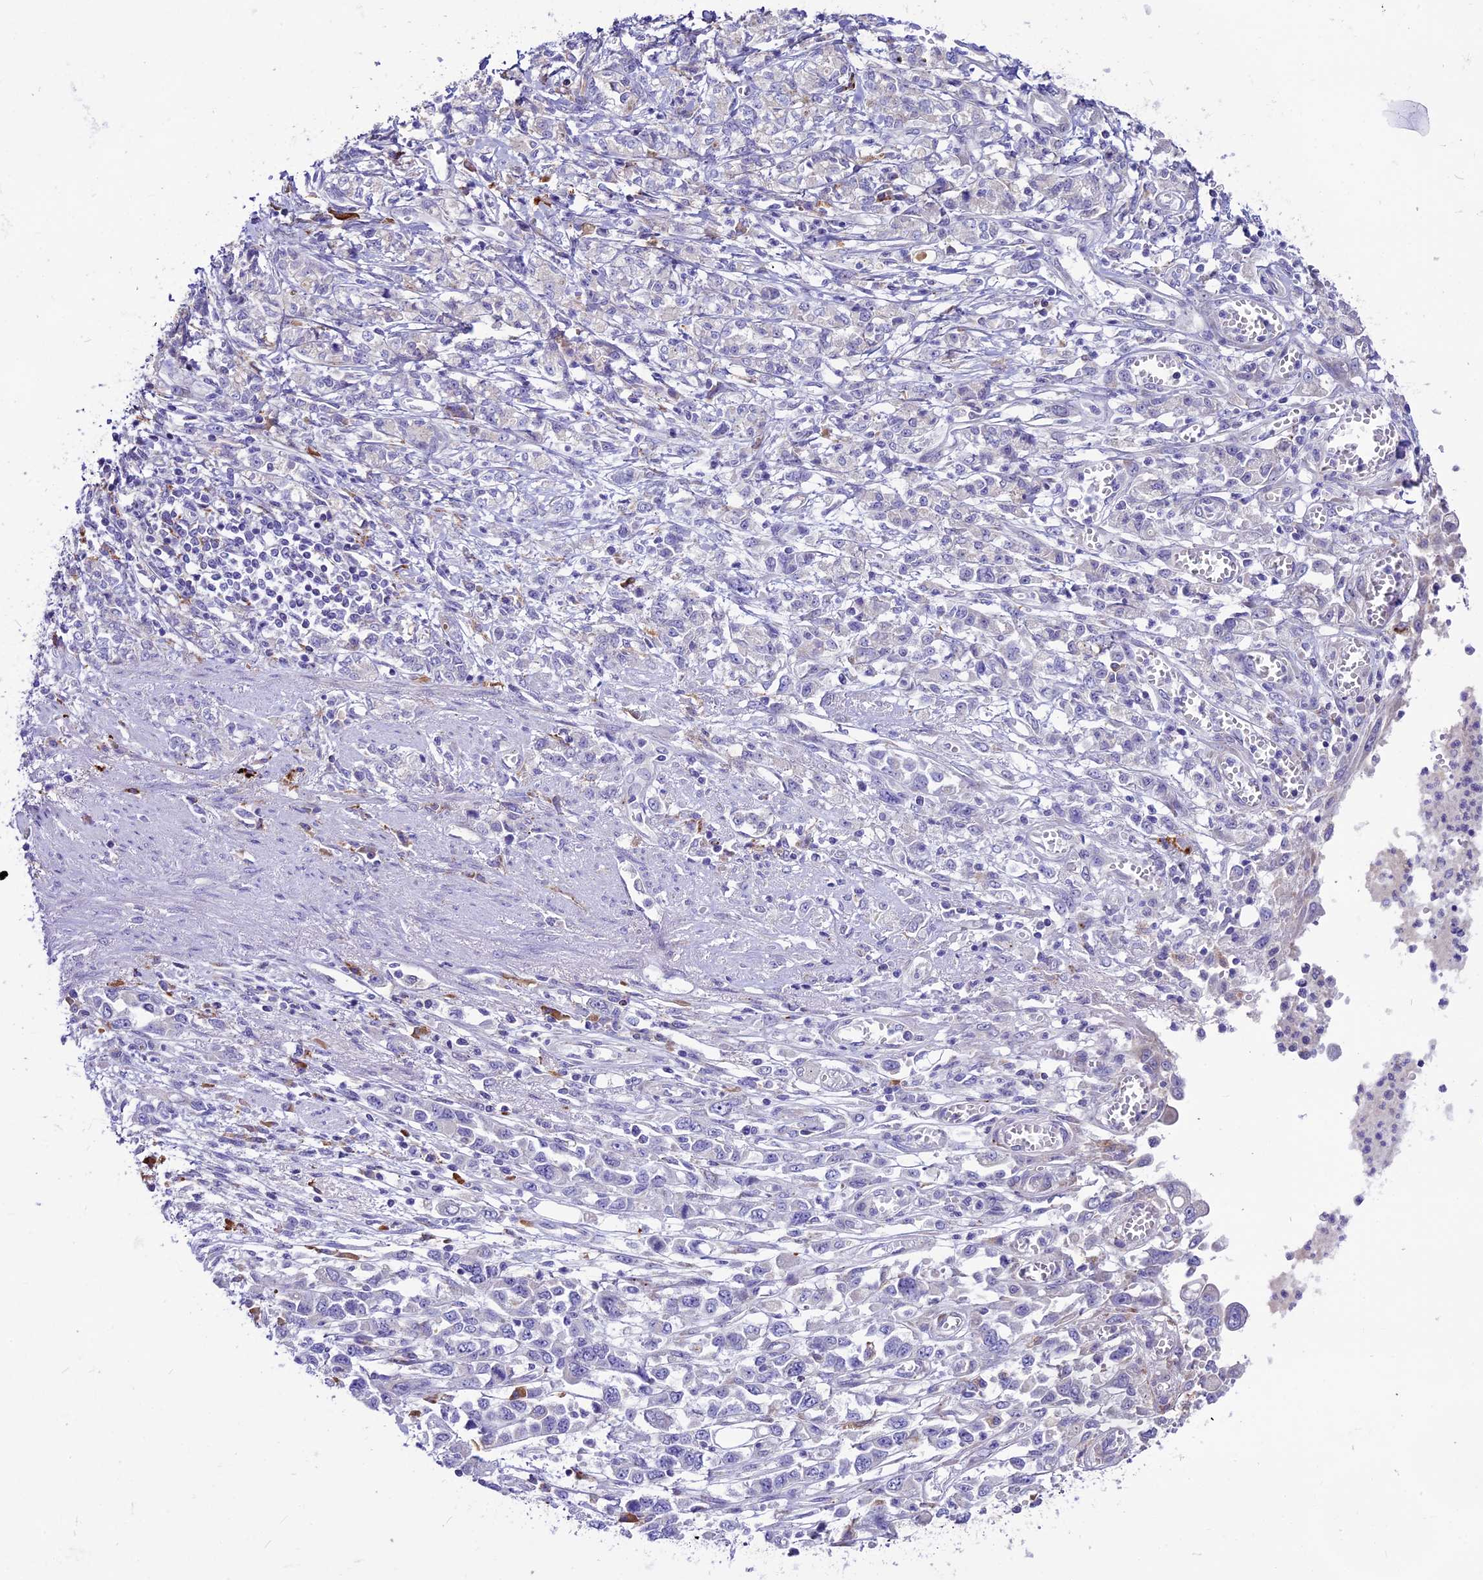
{"staining": {"intensity": "negative", "quantity": "none", "location": "none"}, "tissue": "stomach cancer", "cell_type": "Tumor cells", "image_type": "cancer", "snomed": [{"axis": "morphology", "description": "Adenocarcinoma, NOS"}, {"axis": "topography", "description": "Stomach"}], "caption": "High power microscopy histopathology image of an immunohistochemistry (IHC) image of stomach cancer (adenocarcinoma), revealing no significant positivity in tumor cells. (Brightfield microscopy of DAB (3,3'-diaminobenzidine) IHC at high magnification).", "gene": "THRSP", "patient": {"sex": "female", "age": 76}}